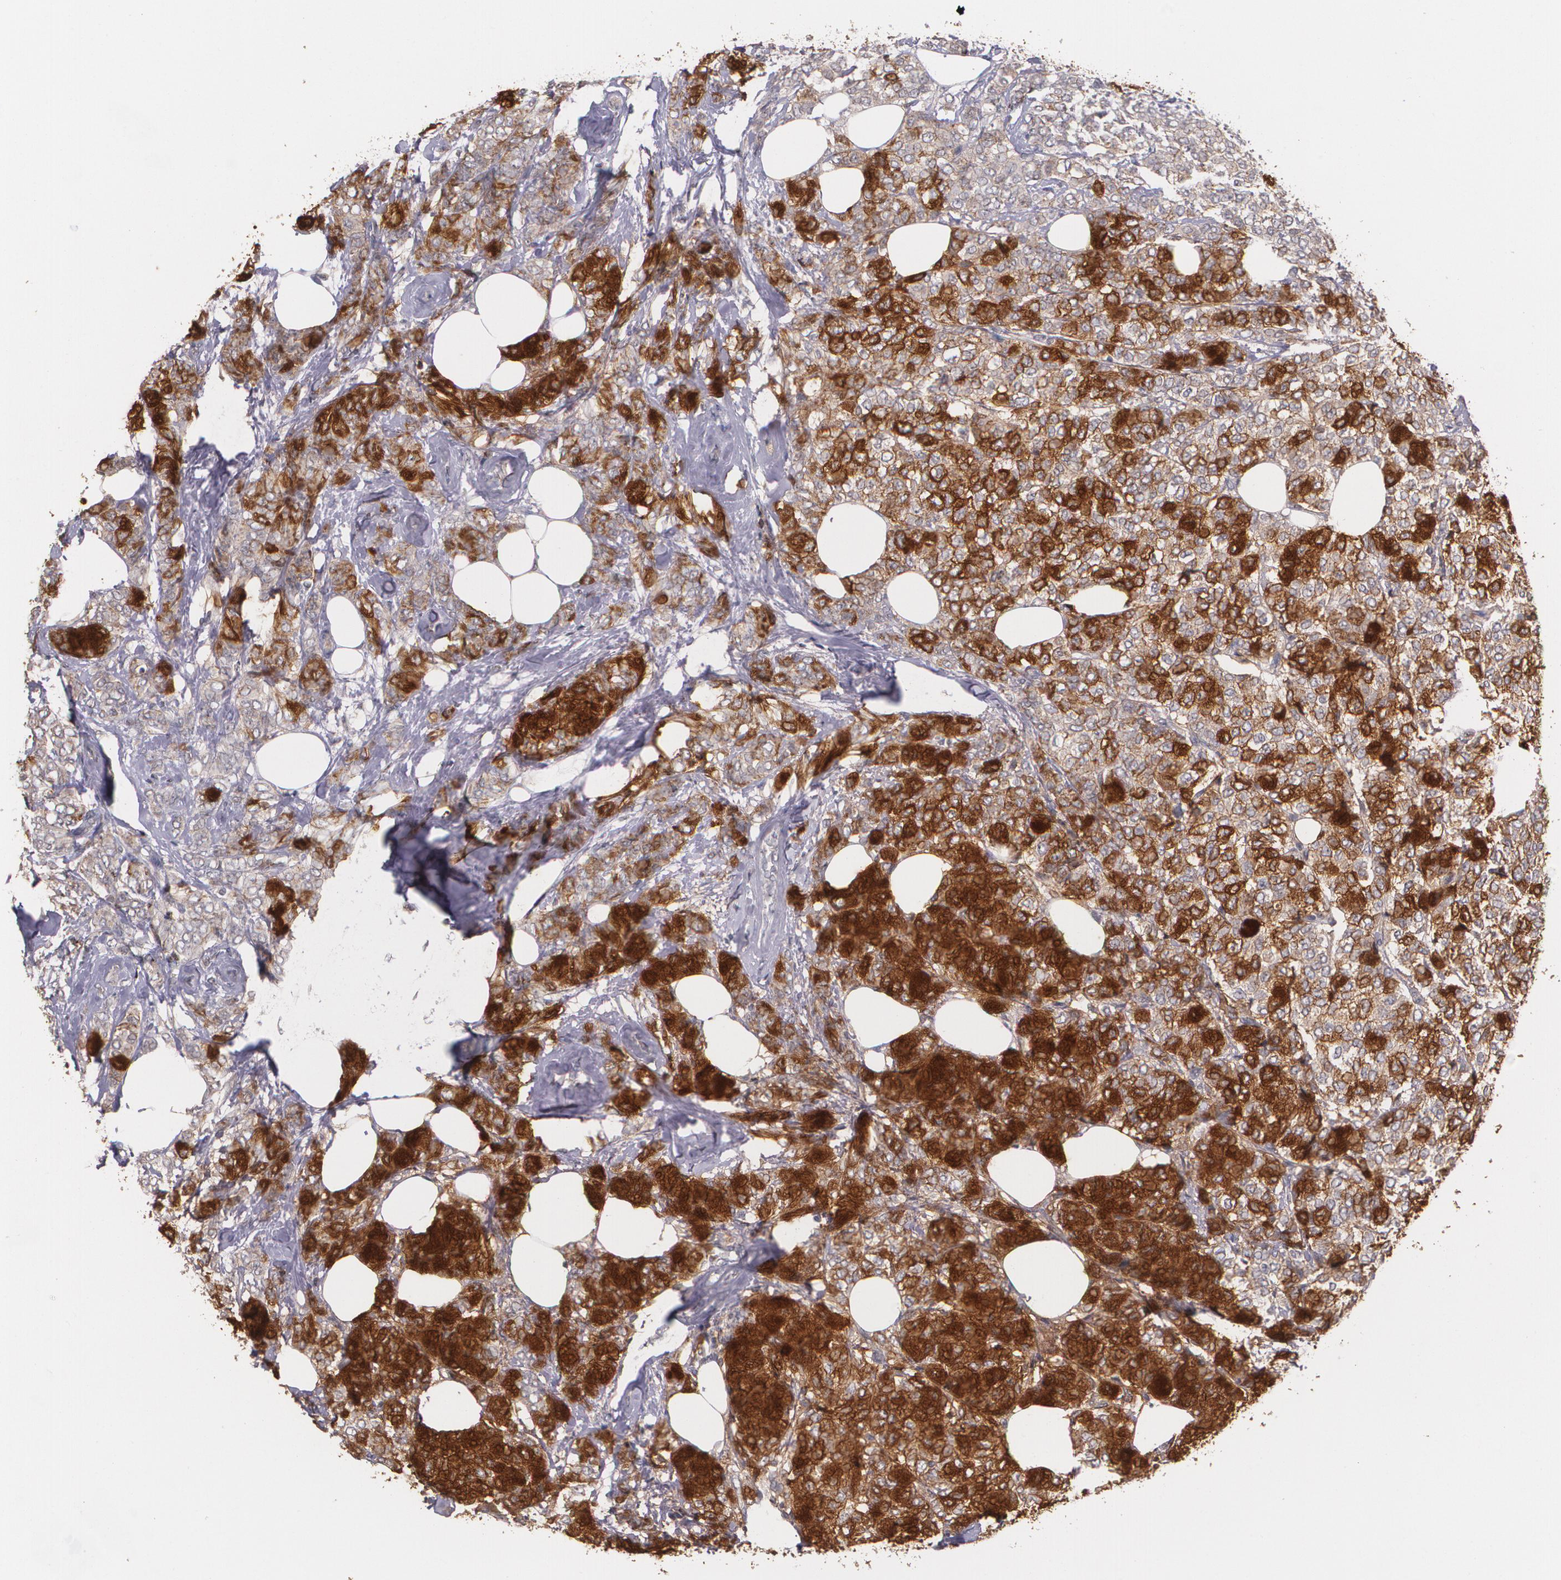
{"staining": {"intensity": "strong", "quantity": ">75%", "location": "cytoplasmic/membranous"}, "tissue": "breast cancer", "cell_type": "Tumor cells", "image_type": "cancer", "snomed": [{"axis": "morphology", "description": "Lobular carcinoma"}, {"axis": "topography", "description": "Breast"}], "caption": "Lobular carcinoma (breast) stained for a protein exhibits strong cytoplasmic/membranous positivity in tumor cells.", "gene": "IFNGR2", "patient": {"sex": "female", "age": 60}}